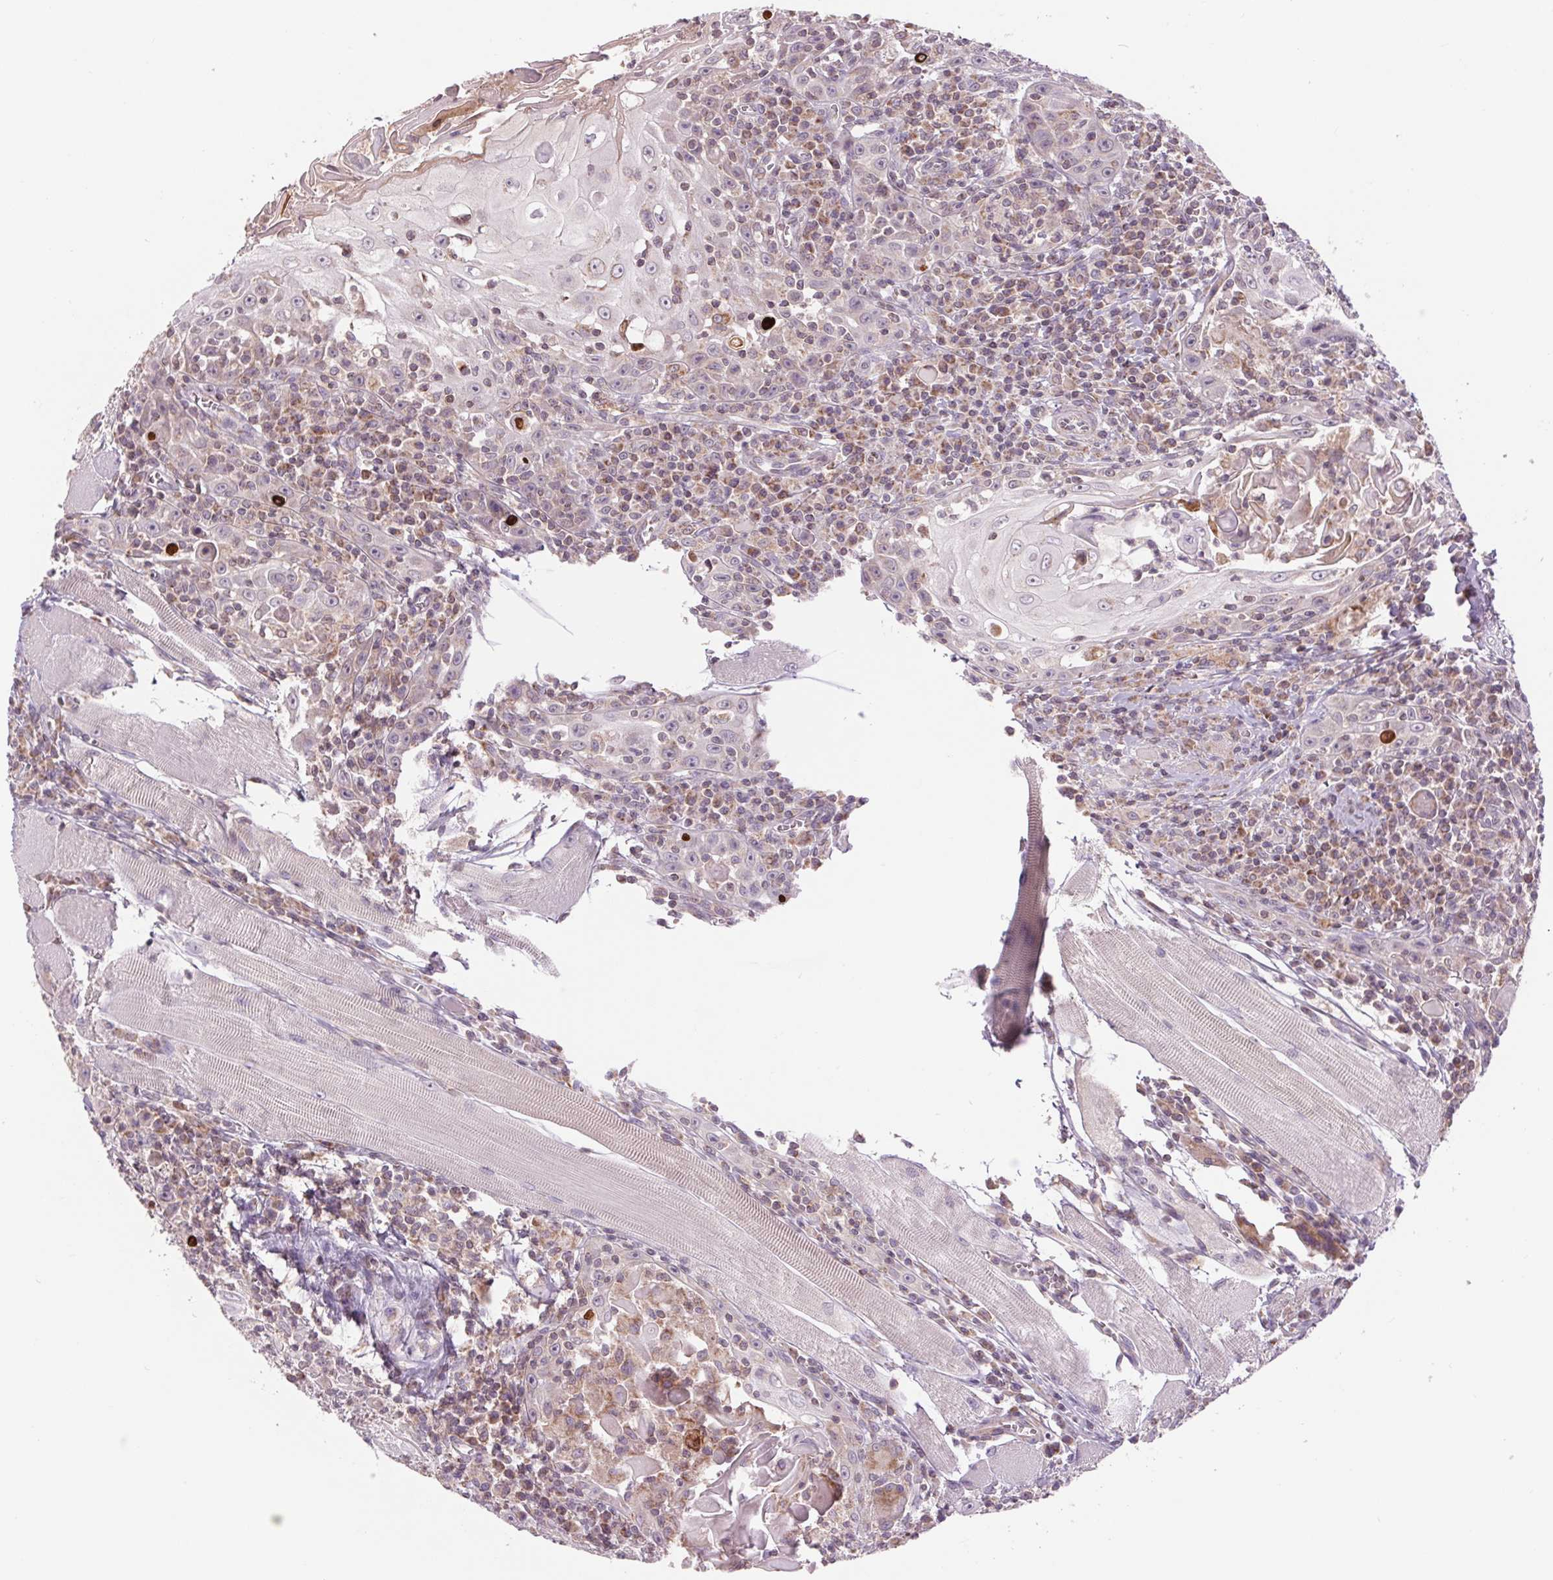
{"staining": {"intensity": "moderate", "quantity": "25%-75%", "location": "cytoplasmic/membranous"}, "tissue": "head and neck cancer", "cell_type": "Tumor cells", "image_type": "cancer", "snomed": [{"axis": "morphology", "description": "Squamous cell carcinoma, NOS"}, {"axis": "topography", "description": "Head-Neck"}], "caption": "Immunohistochemistry staining of head and neck squamous cell carcinoma, which demonstrates medium levels of moderate cytoplasmic/membranous staining in approximately 25%-75% of tumor cells indicating moderate cytoplasmic/membranous protein positivity. The staining was performed using DAB (3,3'-diaminobenzidine) (brown) for protein detection and nuclei were counterstained in hematoxylin (blue).", "gene": "COX6A1", "patient": {"sex": "male", "age": 52}}